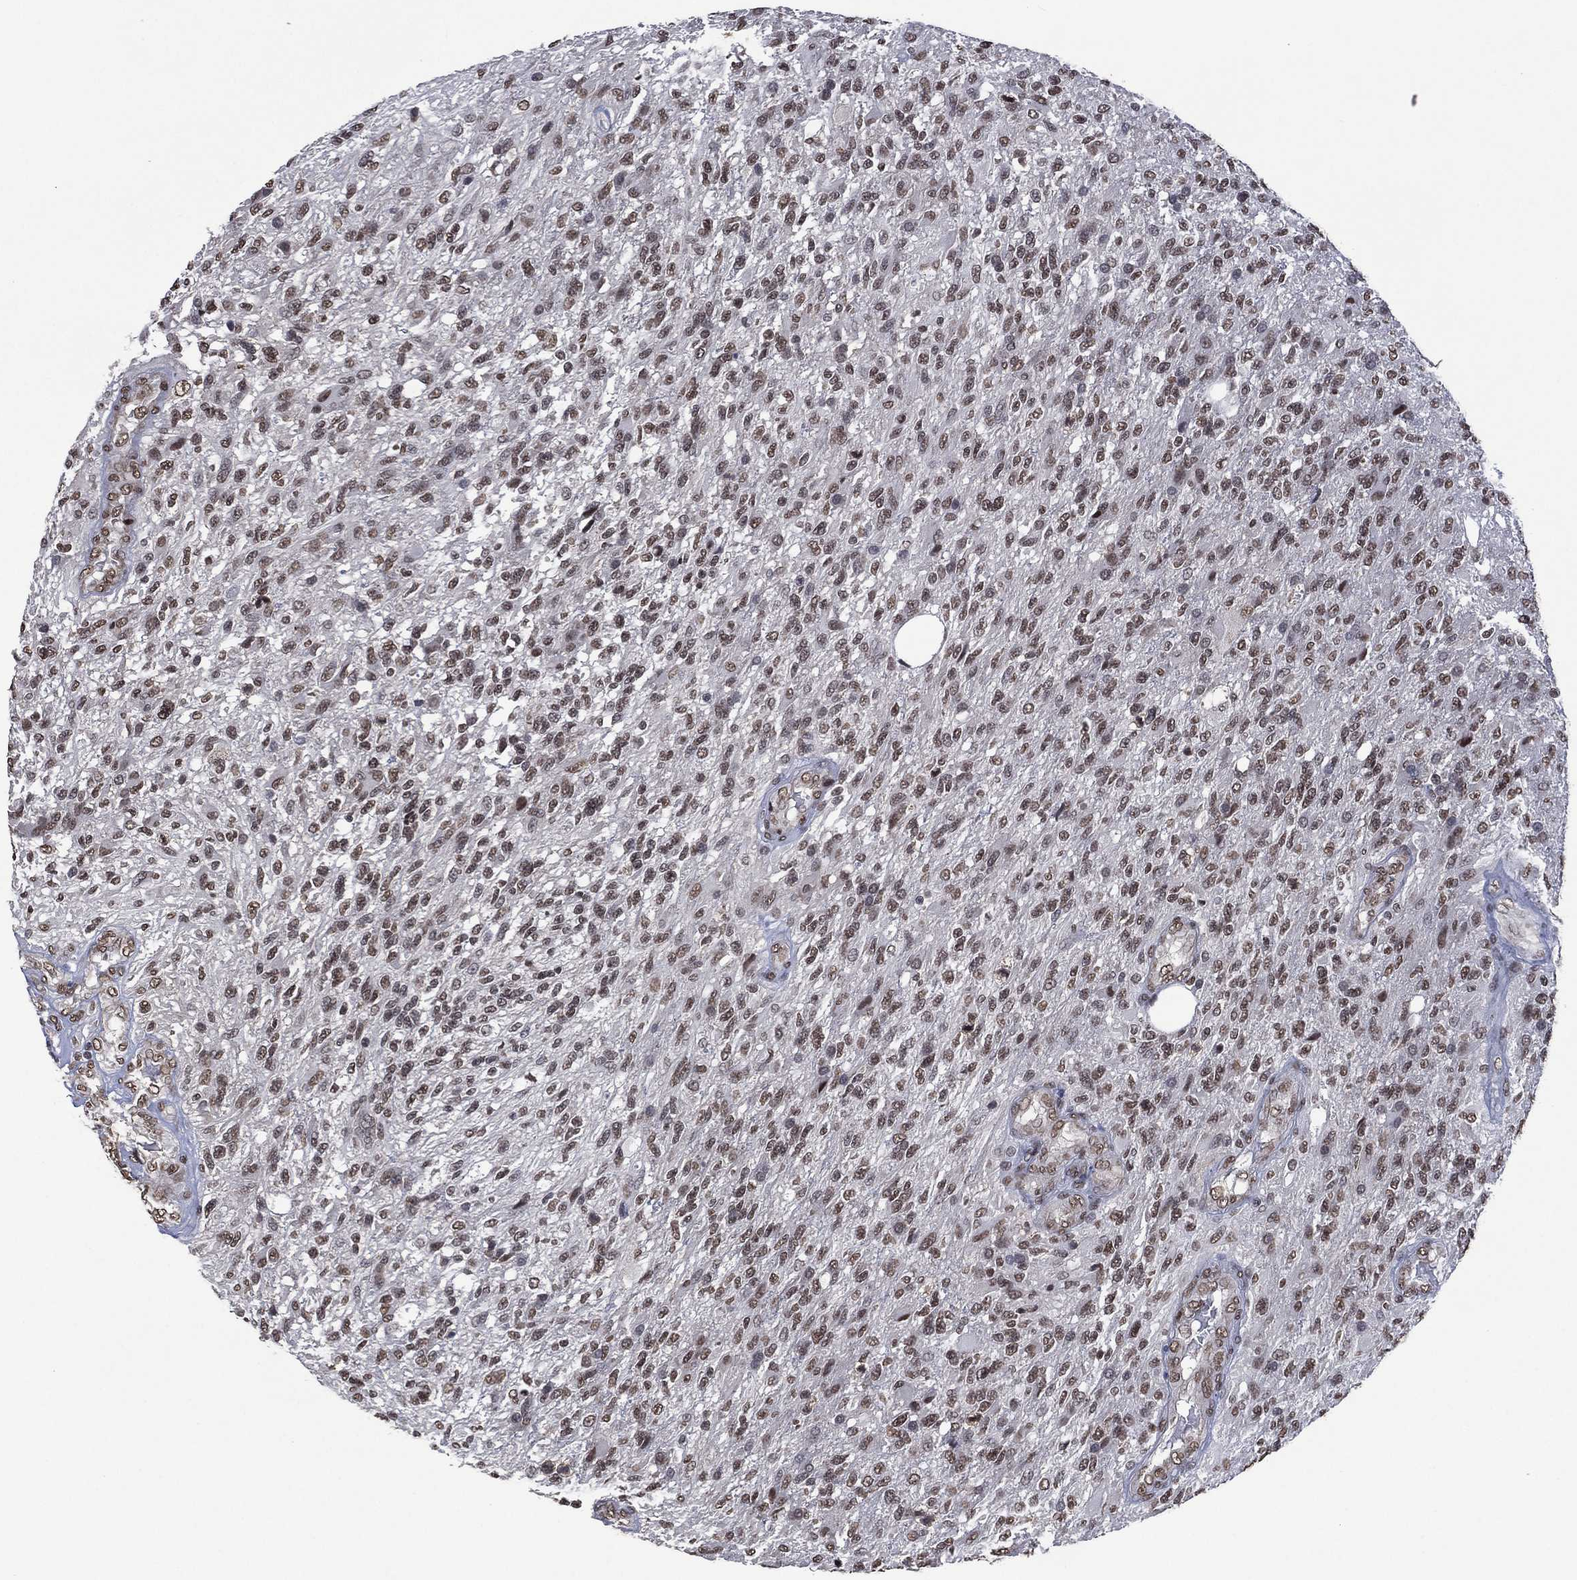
{"staining": {"intensity": "weak", "quantity": "25%-75%", "location": "nuclear"}, "tissue": "glioma", "cell_type": "Tumor cells", "image_type": "cancer", "snomed": [{"axis": "morphology", "description": "Glioma, malignant, High grade"}, {"axis": "topography", "description": "Brain"}], "caption": "High-grade glioma (malignant) stained with a protein marker reveals weak staining in tumor cells.", "gene": "EHMT1", "patient": {"sex": "male", "age": 56}}